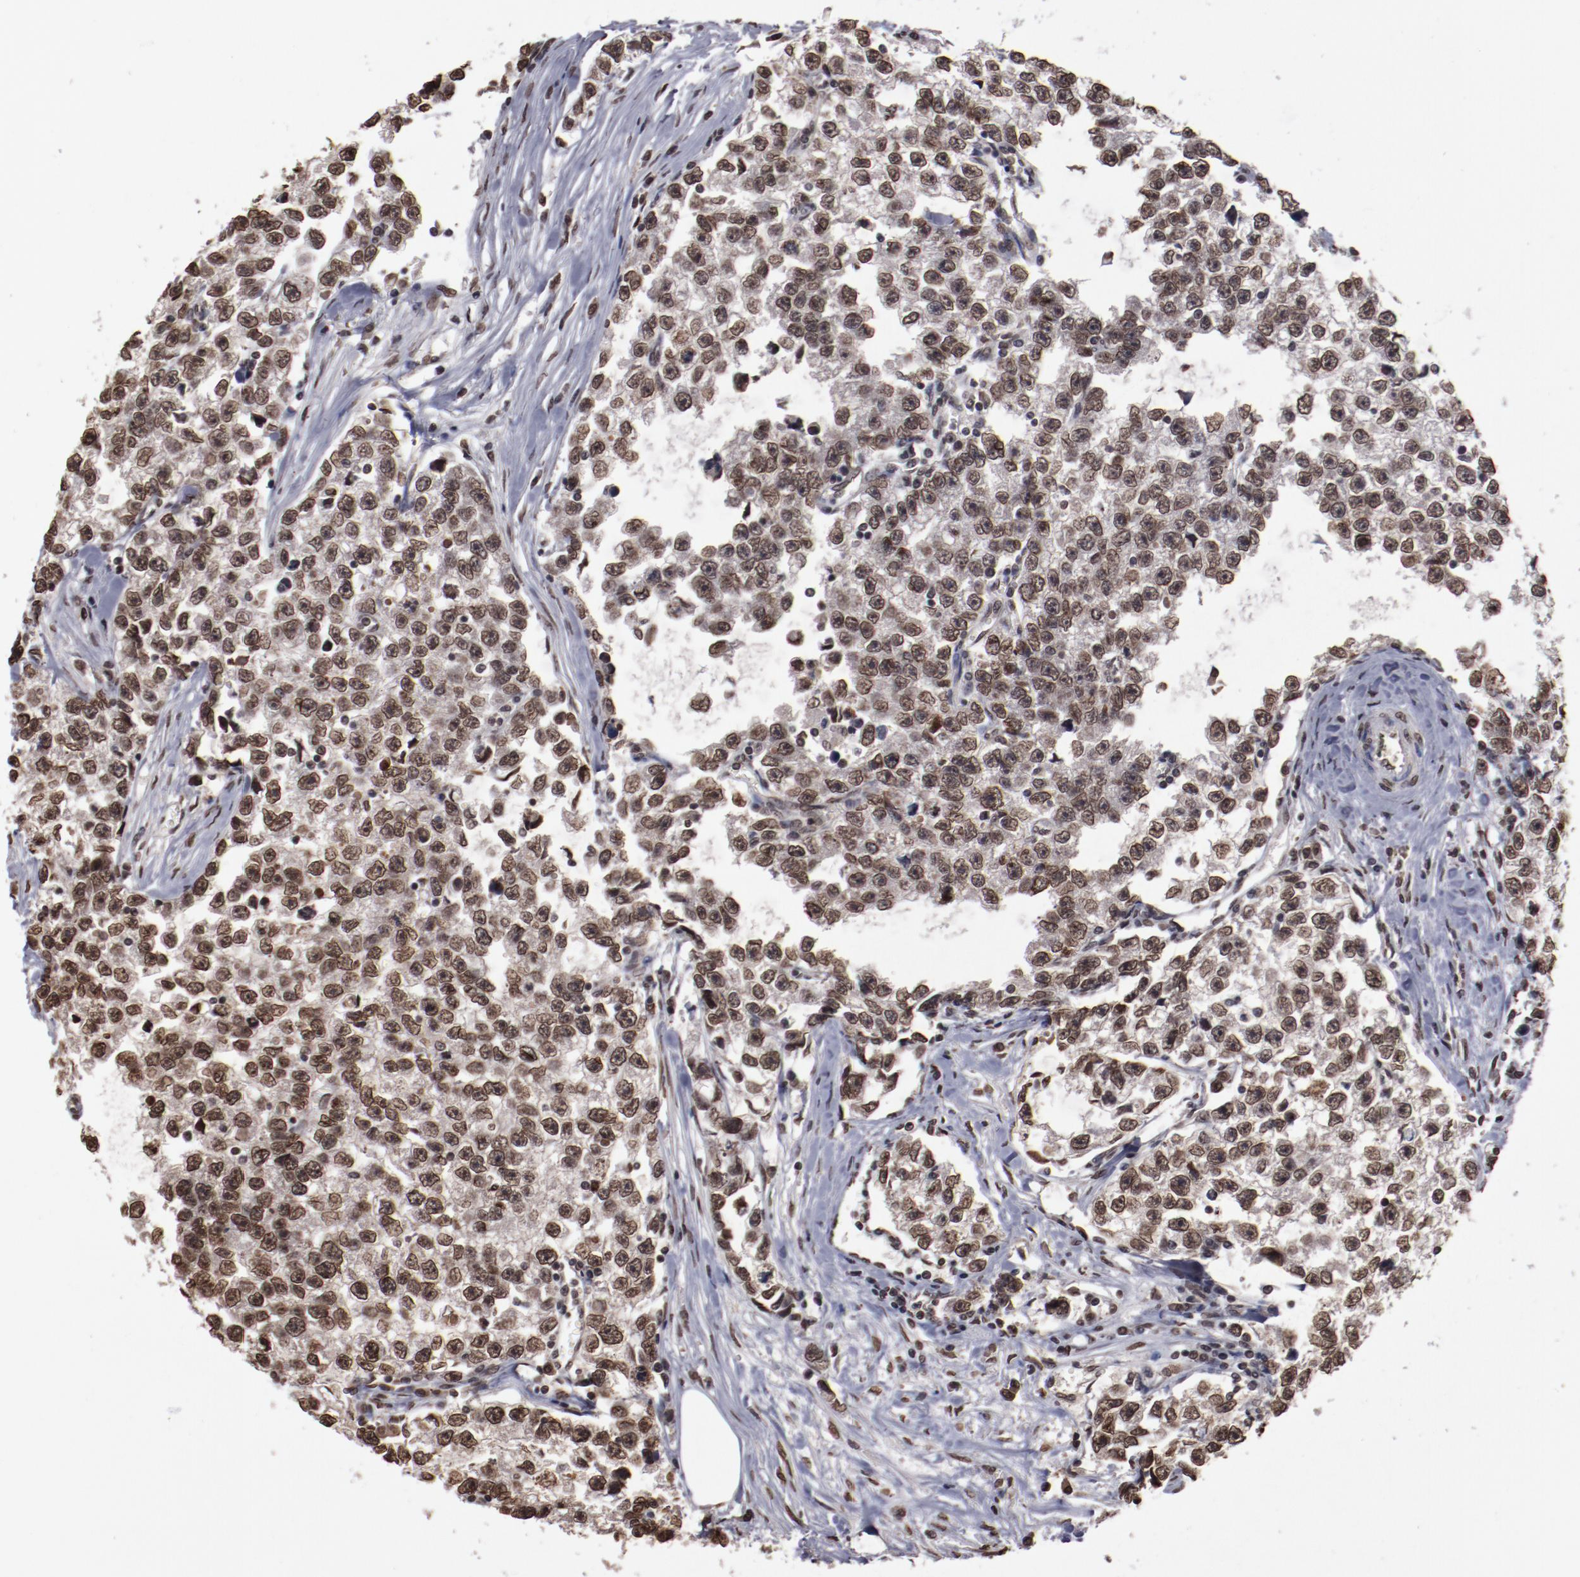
{"staining": {"intensity": "moderate", "quantity": ">75%", "location": "nuclear"}, "tissue": "testis cancer", "cell_type": "Tumor cells", "image_type": "cancer", "snomed": [{"axis": "morphology", "description": "Seminoma, NOS"}, {"axis": "morphology", "description": "Carcinoma, Embryonal, NOS"}, {"axis": "topography", "description": "Testis"}], "caption": "The histopathology image reveals staining of testis seminoma, revealing moderate nuclear protein staining (brown color) within tumor cells.", "gene": "AKT1", "patient": {"sex": "male", "age": 30}}